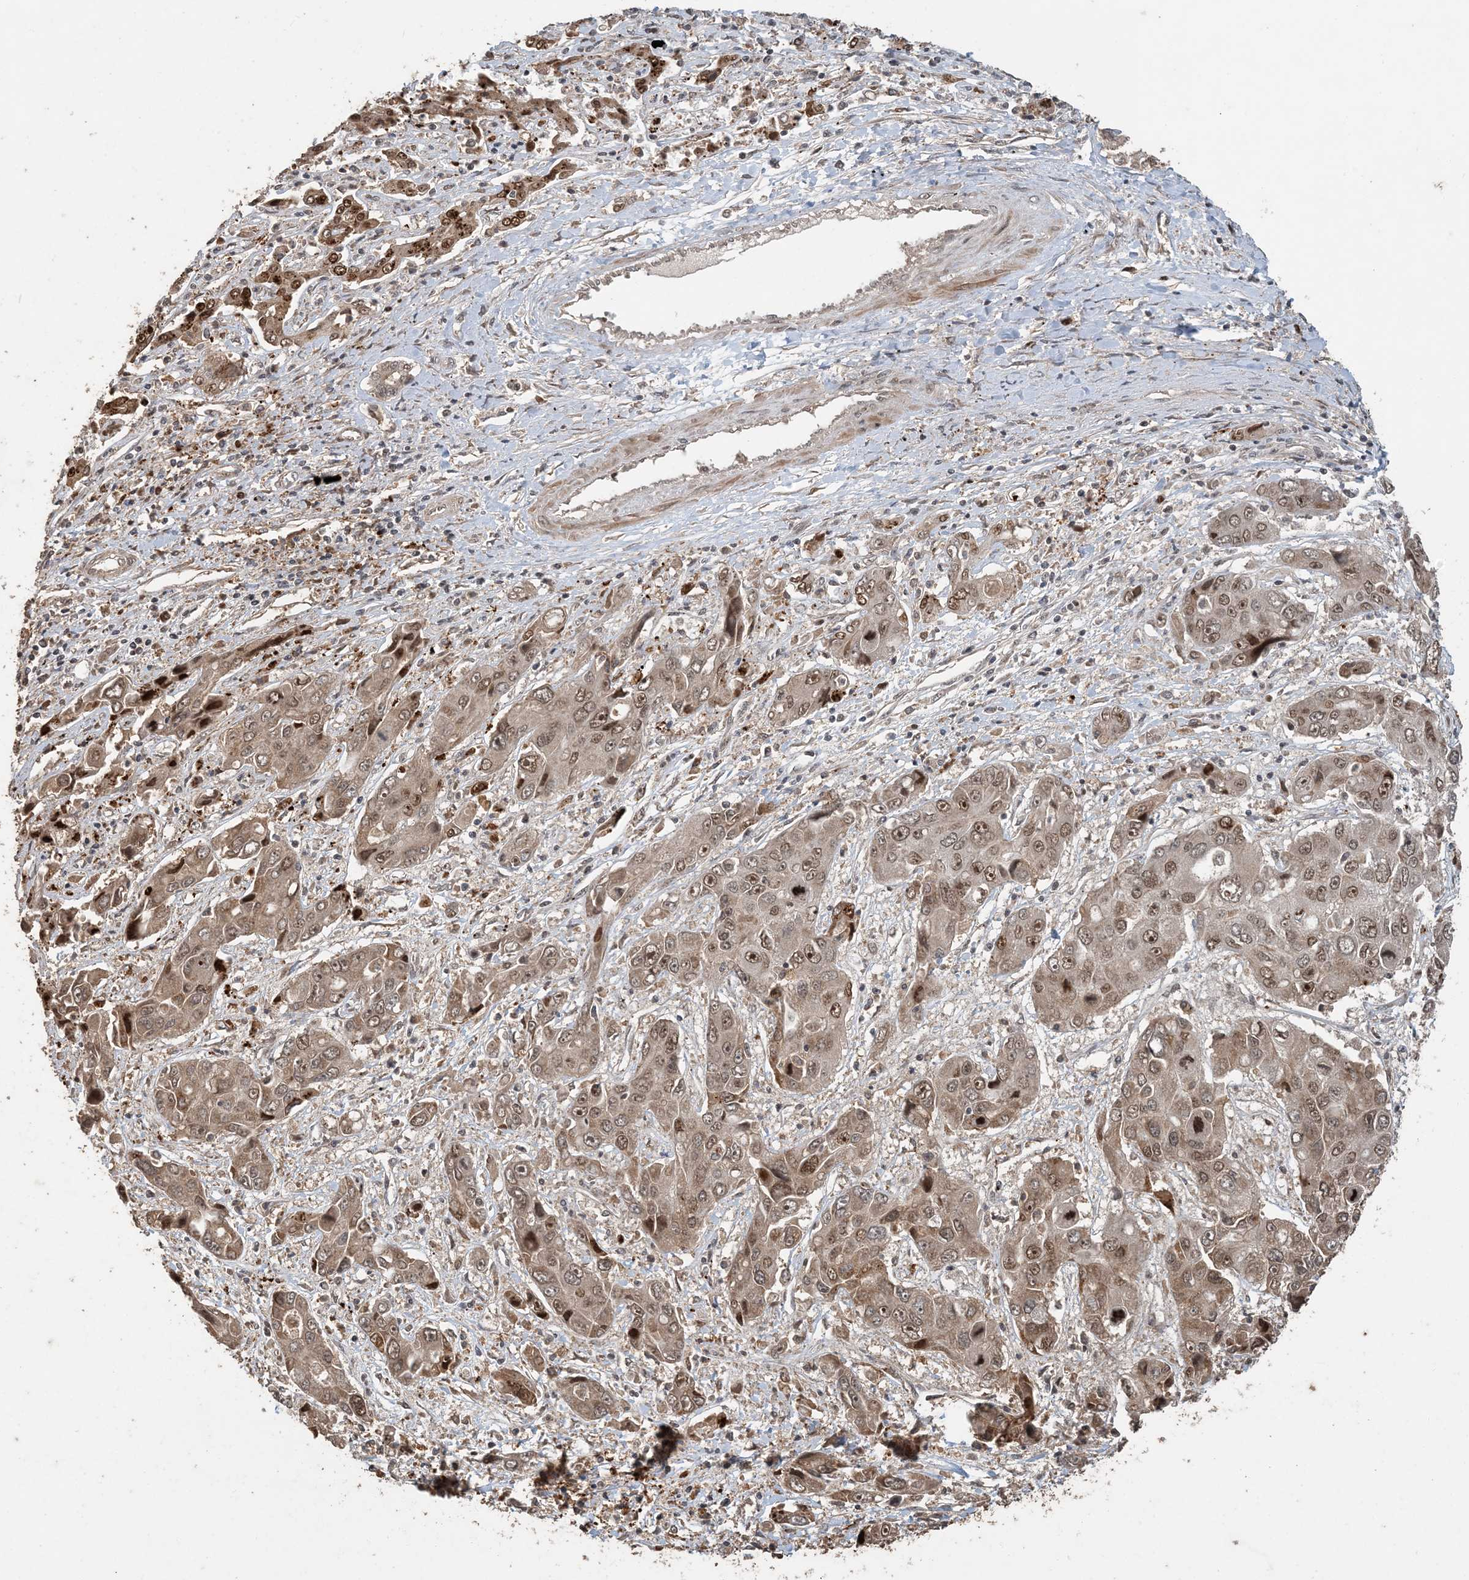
{"staining": {"intensity": "moderate", "quantity": ">75%", "location": "nuclear"}, "tissue": "liver cancer", "cell_type": "Tumor cells", "image_type": "cancer", "snomed": [{"axis": "morphology", "description": "Cholangiocarcinoma"}, {"axis": "topography", "description": "Liver"}], "caption": "Cholangiocarcinoma (liver) stained for a protein displays moderate nuclear positivity in tumor cells.", "gene": "ATP13A2", "patient": {"sex": "male", "age": 67}}